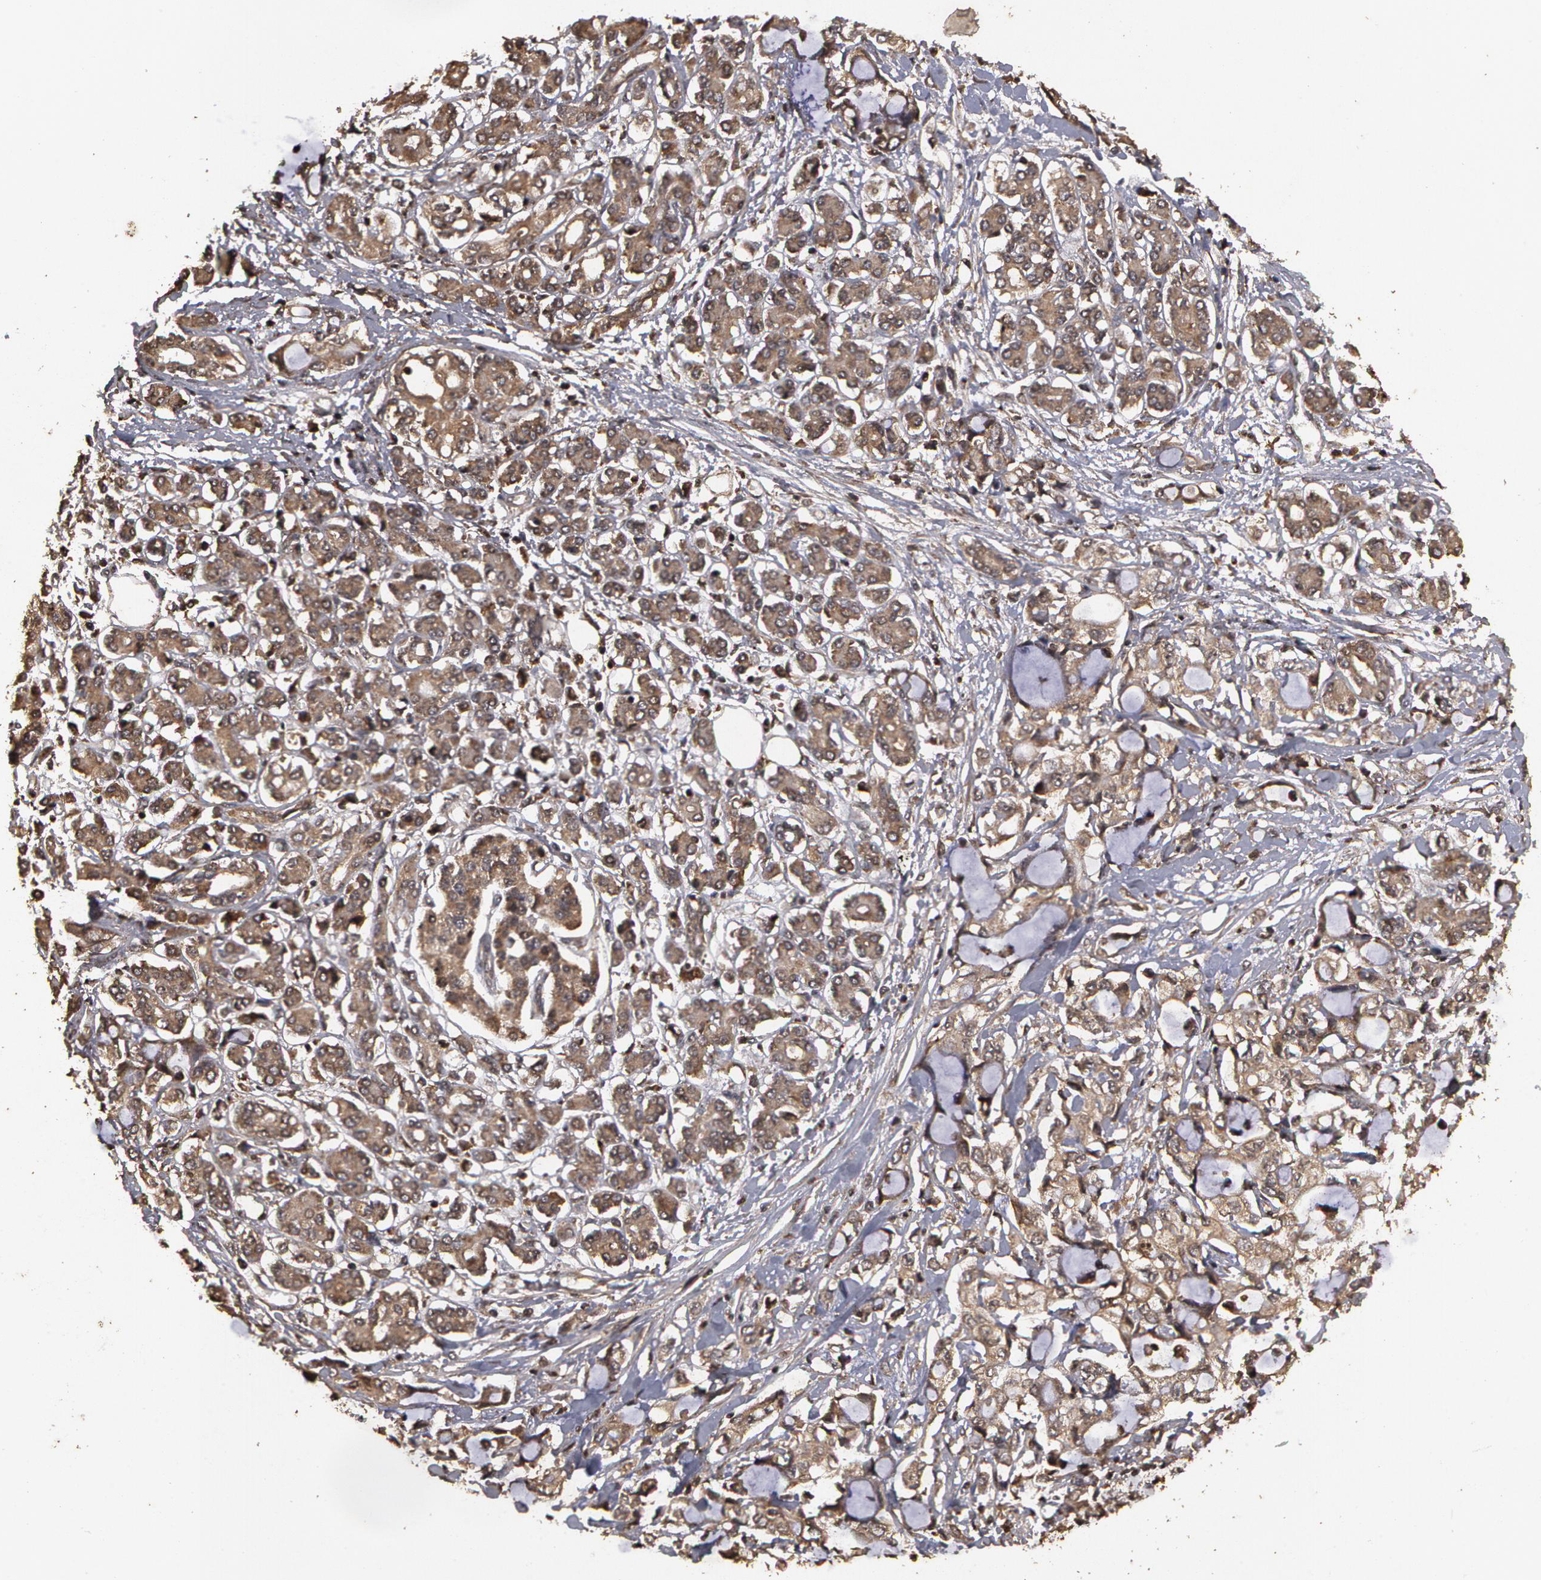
{"staining": {"intensity": "weak", "quantity": "25%-75%", "location": "cytoplasmic/membranous"}, "tissue": "pancreatic cancer", "cell_type": "Tumor cells", "image_type": "cancer", "snomed": [{"axis": "morphology", "description": "Adenocarcinoma, NOS"}, {"axis": "topography", "description": "Pancreas"}], "caption": "Protein analysis of pancreatic adenocarcinoma tissue demonstrates weak cytoplasmic/membranous staining in about 25%-75% of tumor cells.", "gene": "CALR", "patient": {"sex": "female", "age": 70}}